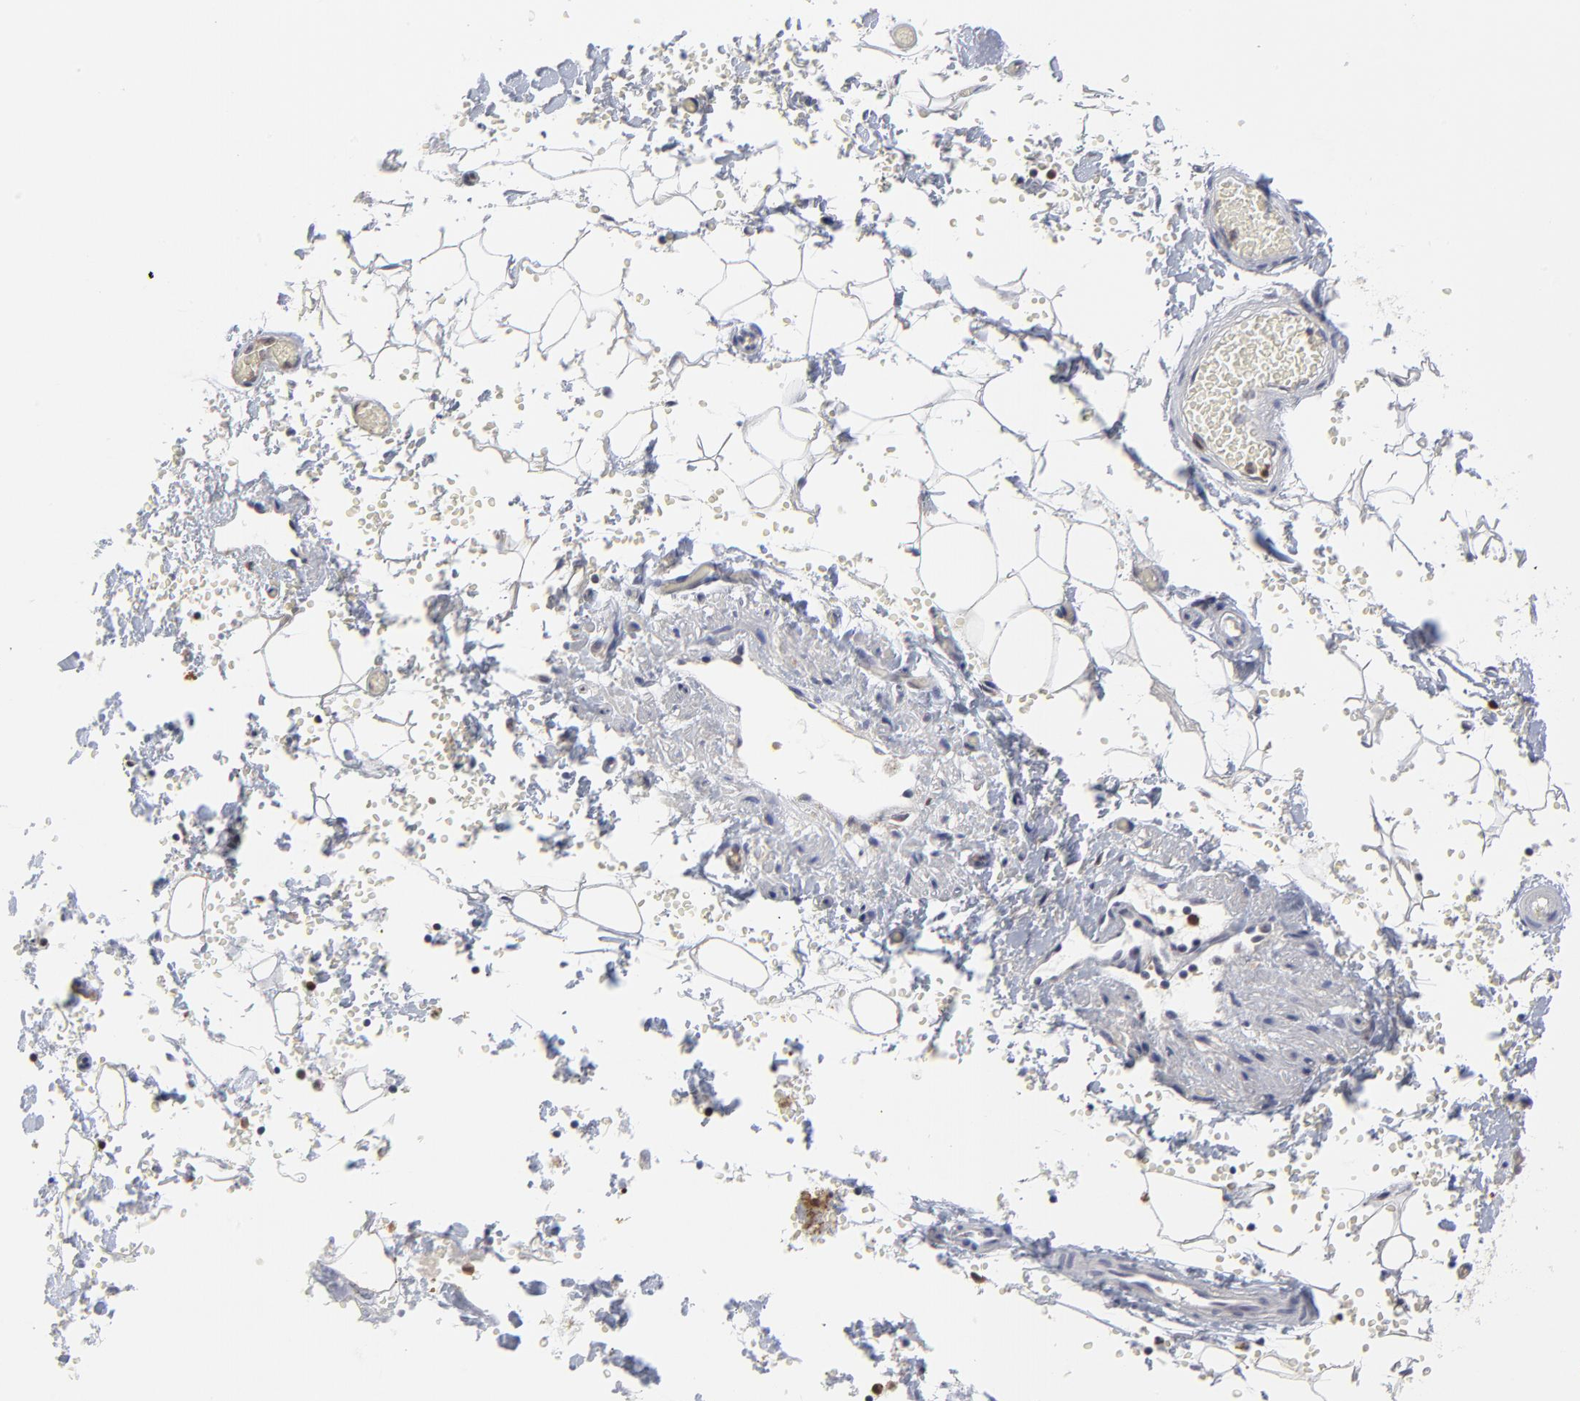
{"staining": {"intensity": "negative", "quantity": "none", "location": "none"}, "tissue": "adipose tissue", "cell_type": "Adipocytes", "image_type": "normal", "snomed": [{"axis": "morphology", "description": "Normal tissue, NOS"}, {"axis": "topography", "description": "Bronchus"}, {"axis": "topography", "description": "Lung"}], "caption": "Histopathology image shows no significant protein staining in adipocytes of normal adipose tissue.", "gene": "CASP3", "patient": {"sex": "female", "age": 56}}